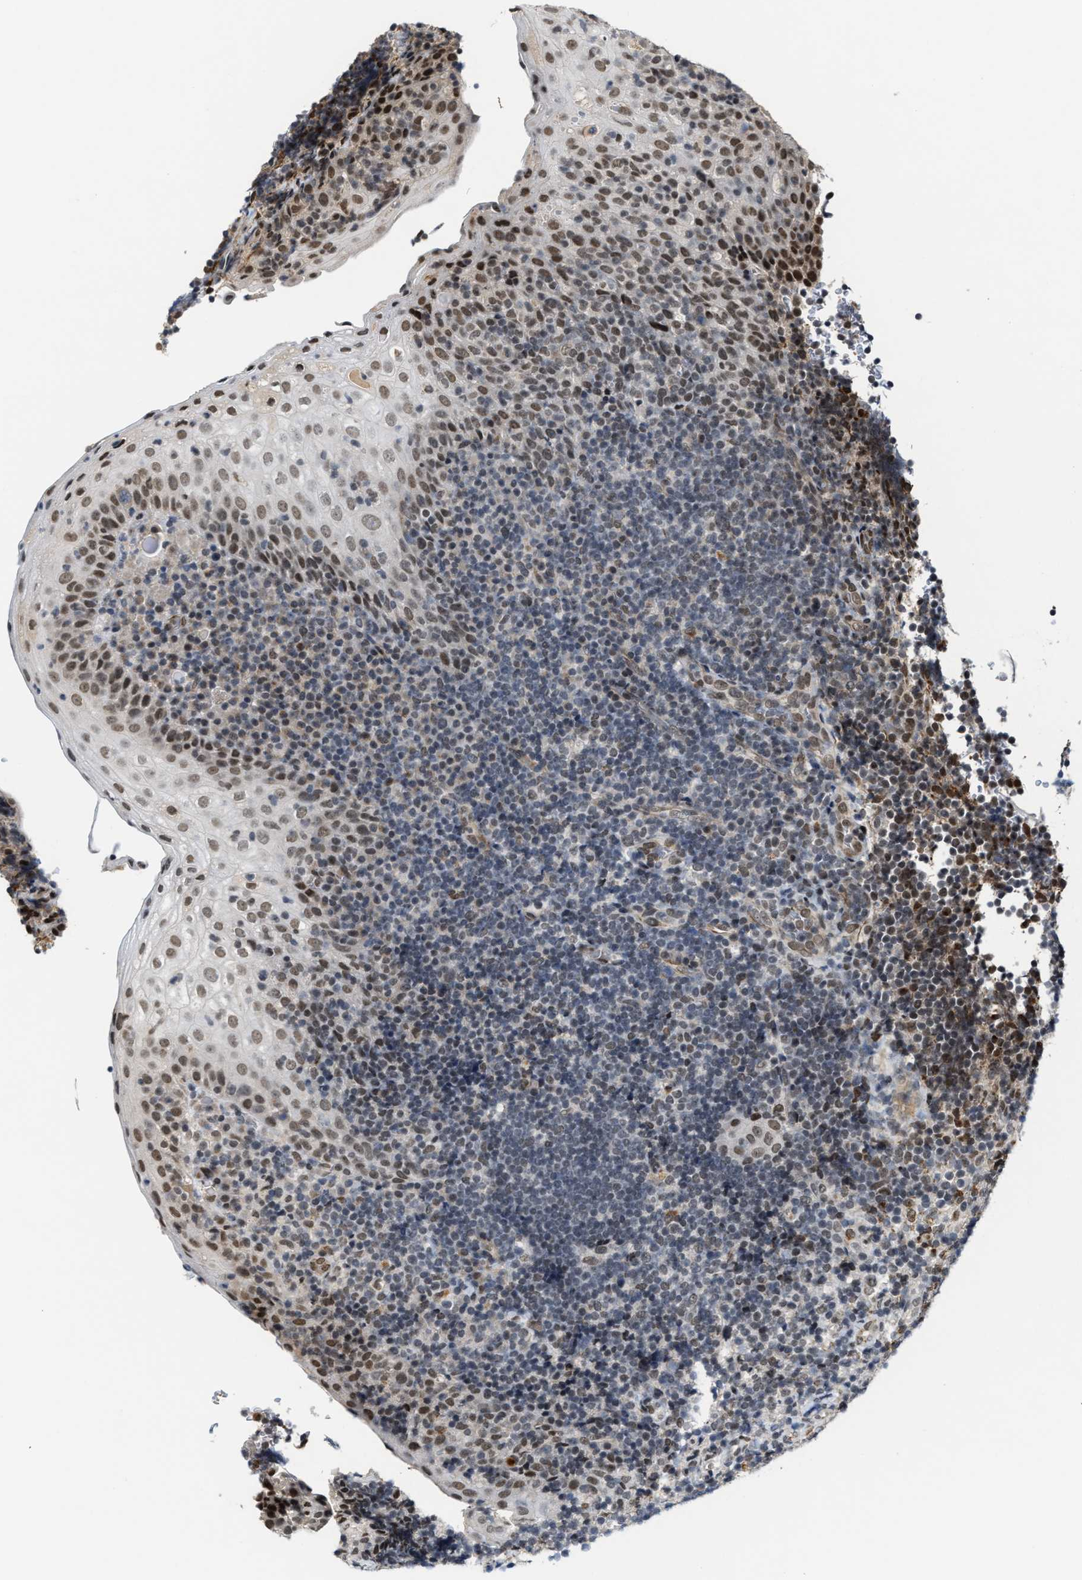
{"staining": {"intensity": "weak", "quantity": "<25%", "location": "nuclear"}, "tissue": "tonsil", "cell_type": "Germinal center cells", "image_type": "normal", "snomed": [{"axis": "morphology", "description": "Normal tissue, NOS"}, {"axis": "topography", "description": "Tonsil"}], "caption": "DAB (3,3'-diaminobenzidine) immunohistochemical staining of normal tonsil reveals no significant staining in germinal center cells.", "gene": "KIF24", "patient": {"sex": "male", "age": 37}}